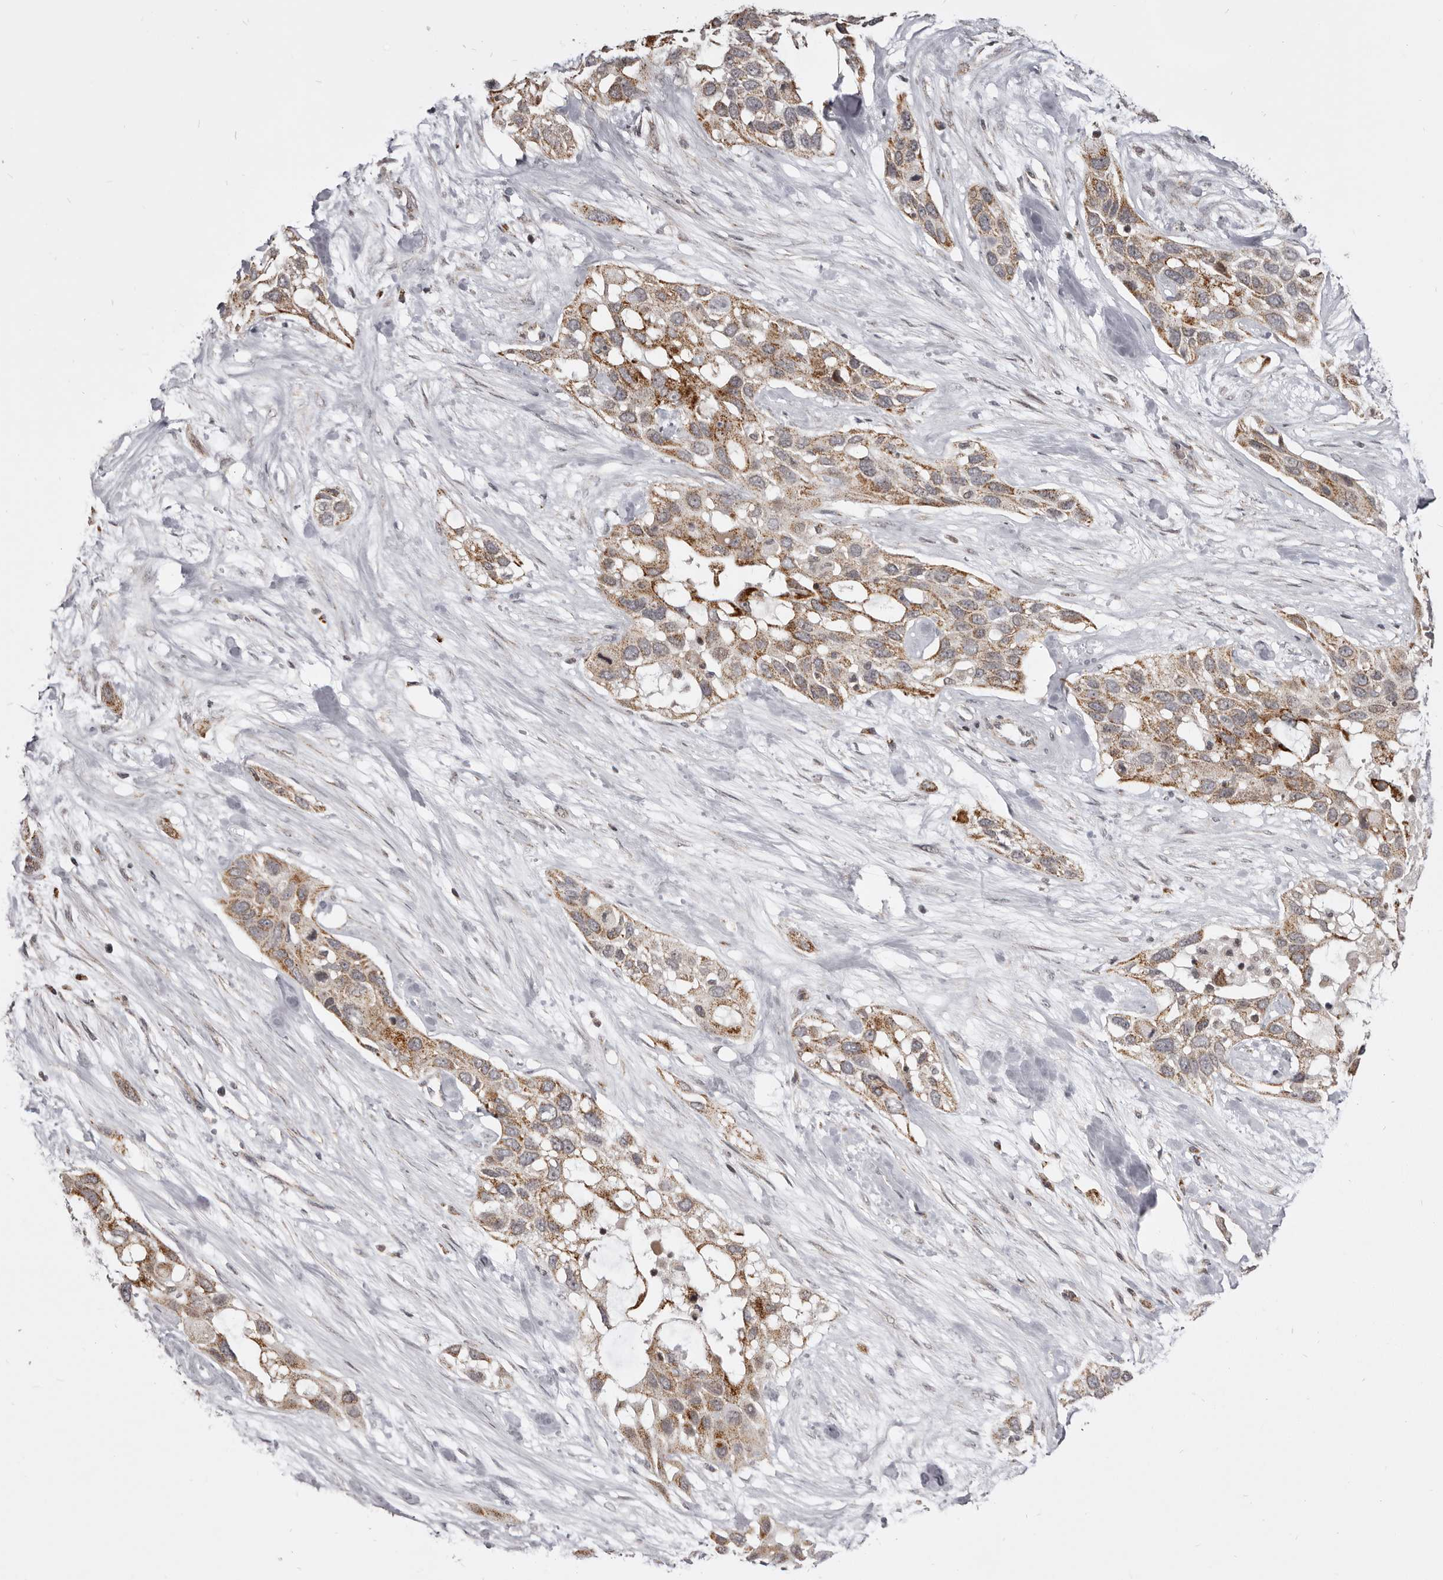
{"staining": {"intensity": "moderate", "quantity": ">75%", "location": "cytoplasmic/membranous"}, "tissue": "pancreatic cancer", "cell_type": "Tumor cells", "image_type": "cancer", "snomed": [{"axis": "morphology", "description": "Adenocarcinoma, NOS"}, {"axis": "topography", "description": "Pancreas"}], "caption": "A medium amount of moderate cytoplasmic/membranous expression is identified in about >75% of tumor cells in pancreatic cancer (adenocarcinoma) tissue. The protein of interest is stained brown, and the nuclei are stained in blue (DAB (3,3'-diaminobenzidine) IHC with brightfield microscopy, high magnification).", "gene": "THUMPD1", "patient": {"sex": "female", "age": 60}}